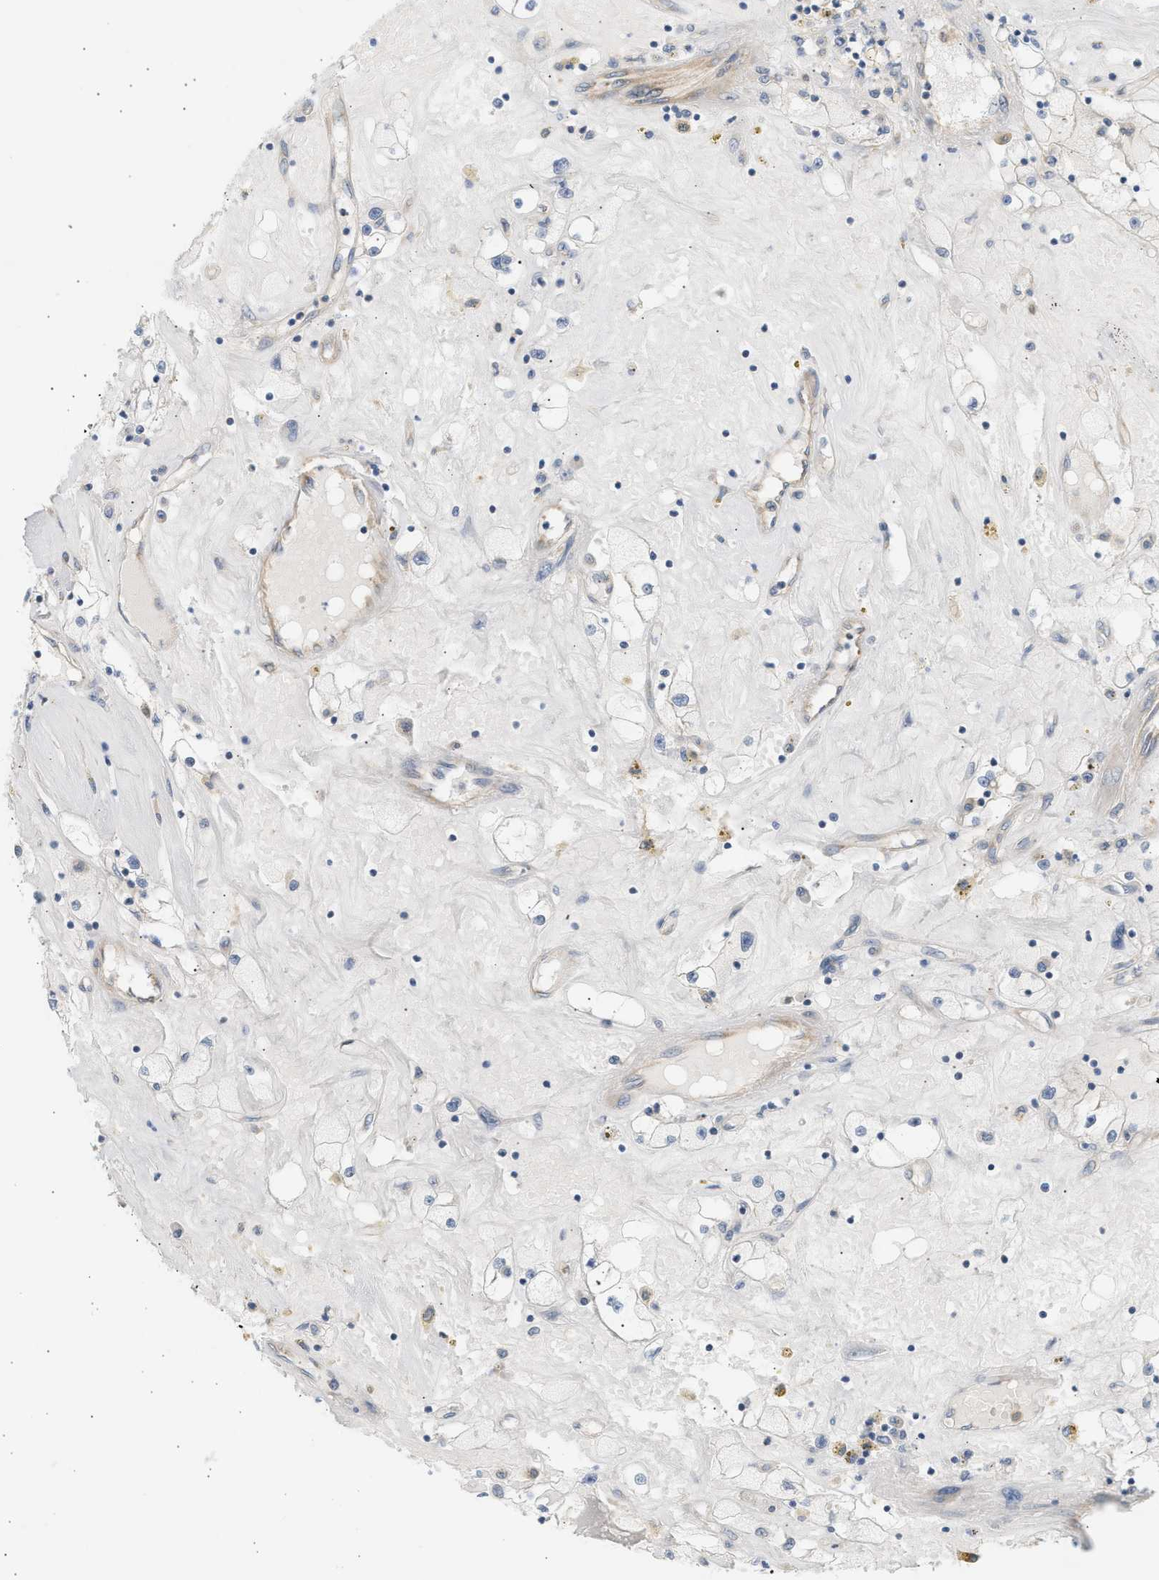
{"staining": {"intensity": "negative", "quantity": "none", "location": "none"}, "tissue": "renal cancer", "cell_type": "Tumor cells", "image_type": "cancer", "snomed": [{"axis": "morphology", "description": "Adenocarcinoma, NOS"}, {"axis": "topography", "description": "Kidney"}], "caption": "This is a image of immunohistochemistry staining of renal adenocarcinoma, which shows no expression in tumor cells.", "gene": "PAFAH1B1", "patient": {"sex": "male", "age": 56}}